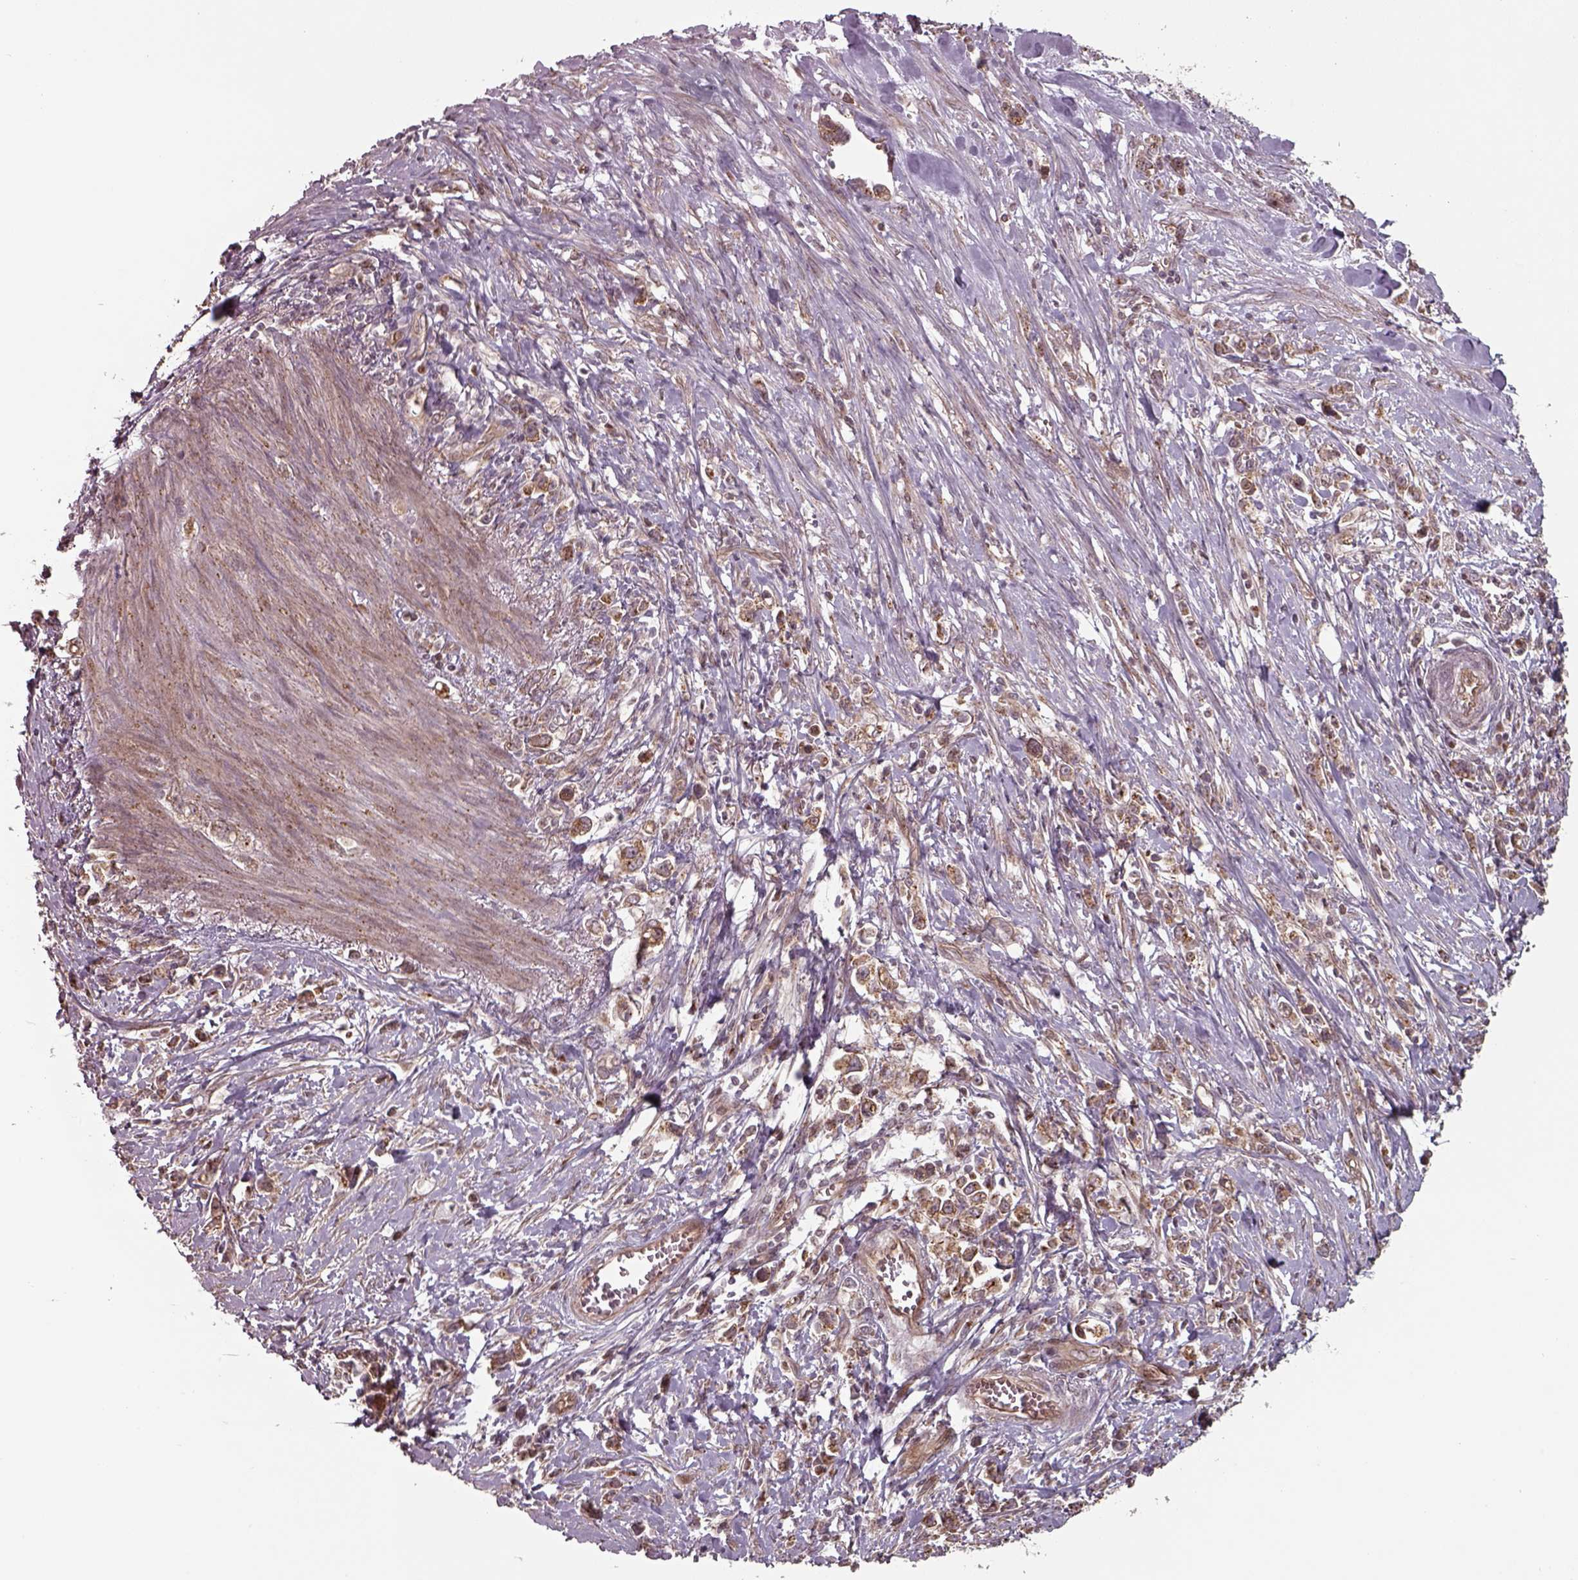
{"staining": {"intensity": "moderate", "quantity": ">75%", "location": "cytoplasmic/membranous"}, "tissue": "stomach cancer", "cell_type": "Tumor cells", "image_type": "cancer", "snomed": [{"axis": "morphology", "description": "Adenocarcinoma, NOS"}, {"axis": "topography", "description": "Stomach"}], "caption": "Stomach cancer (adenocarcinoma) tissue shows moderate cytoplasmic/membranous expression in about >75% of tumor cells", "gene": "CHMP3", "patient": {"sex": "male", "age": 63}}